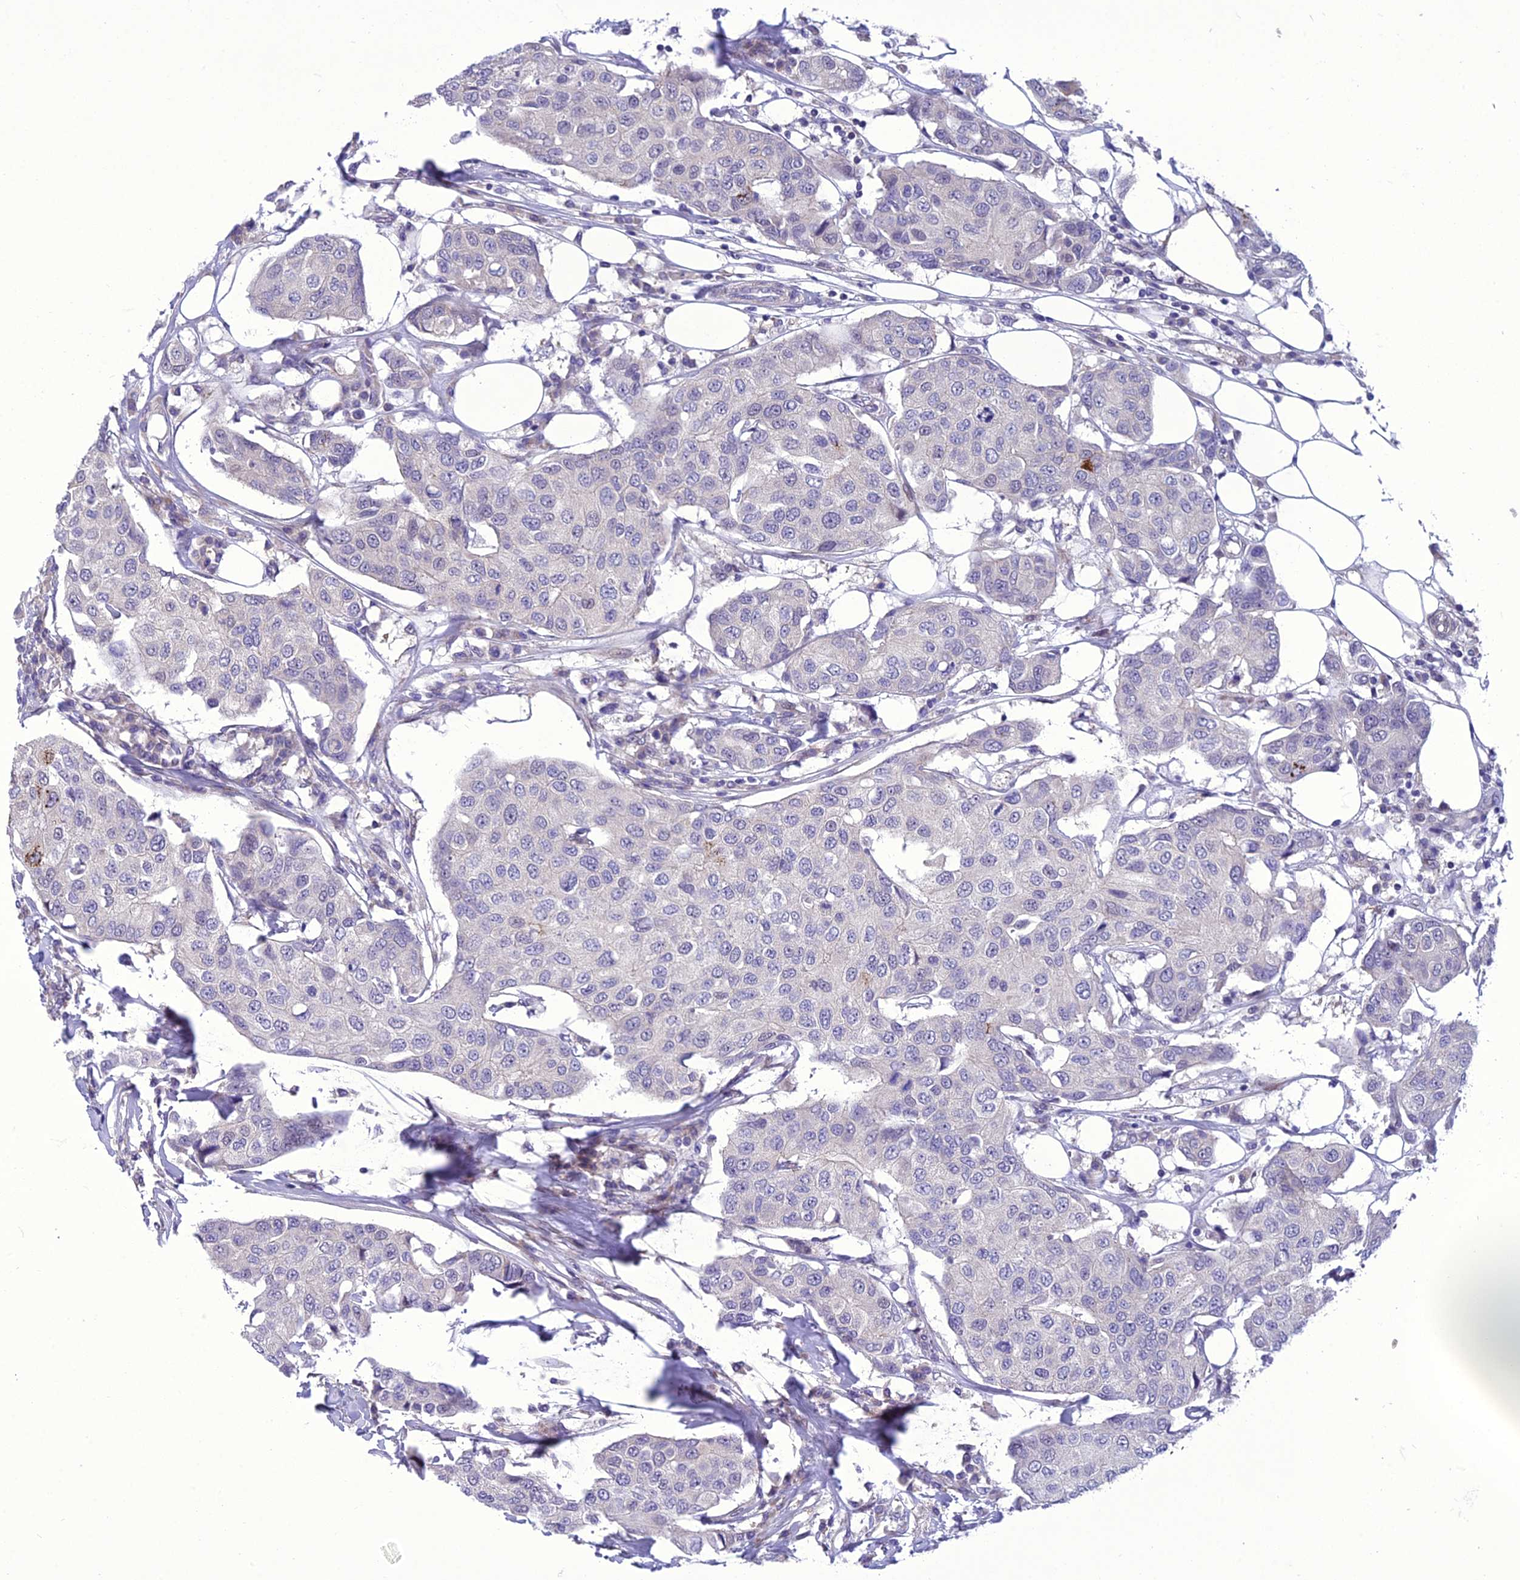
{"staining": {"intensity": "negative", "quantity": "none", "location": "none"}, "tissue": "breast cancer", "cell_type": "Tumor cells", "image_type": "cancer", "snomed": [{"axis": "morphology", "description": "Duct carcinoma"}, {"axis": "topography", "description": "Breast"}], "caption": "Immunohistochemical staining of breast cancer reveals no significant positivity in tumor cells. (DAB (3,3'-diaminobenzidine) immunohistochemistry (IHC) with hematoxylin counter stain).", "gene": "GAB4", "patient": {"sex": "female", "age": 80}}